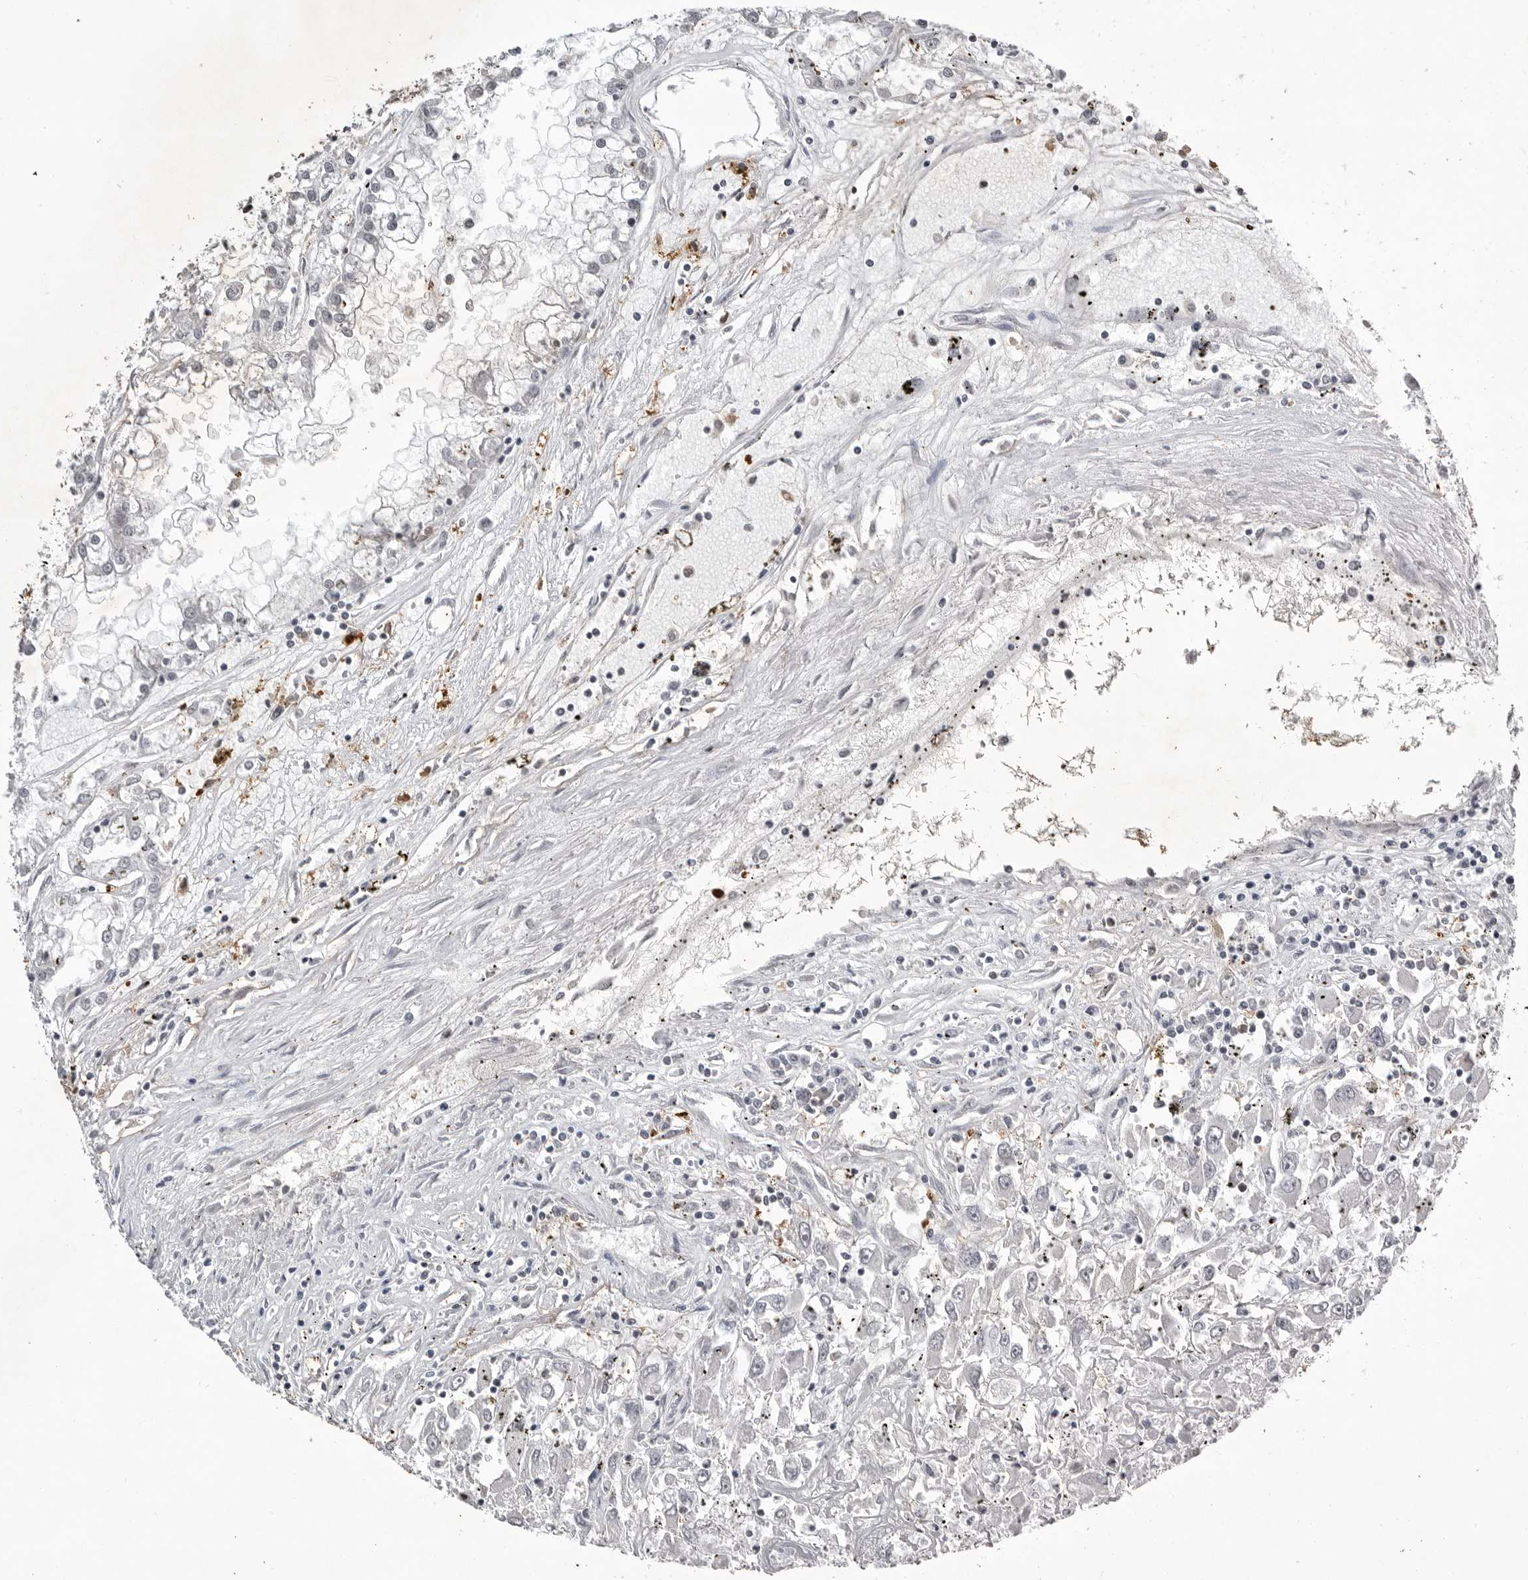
{"staining": {"intensity": "negative", "quantity": "none", "location": "none"}, "tissue": "renal cancer", "cell_type": "Tumor cells", "image_type": "cancer", "snomed": [{"axis": "morphology", "description": "Adenocarcinoma, NOS"}, {"axis": "topography", "description": "Kidney"}], "caption": "An immunohistochemistry photomicrograph of renal cancer is shown. There is no staining in tumor cells of renal cancer.", "gene": "RRM1", "patient": {"sex": "female", "age": 52}}